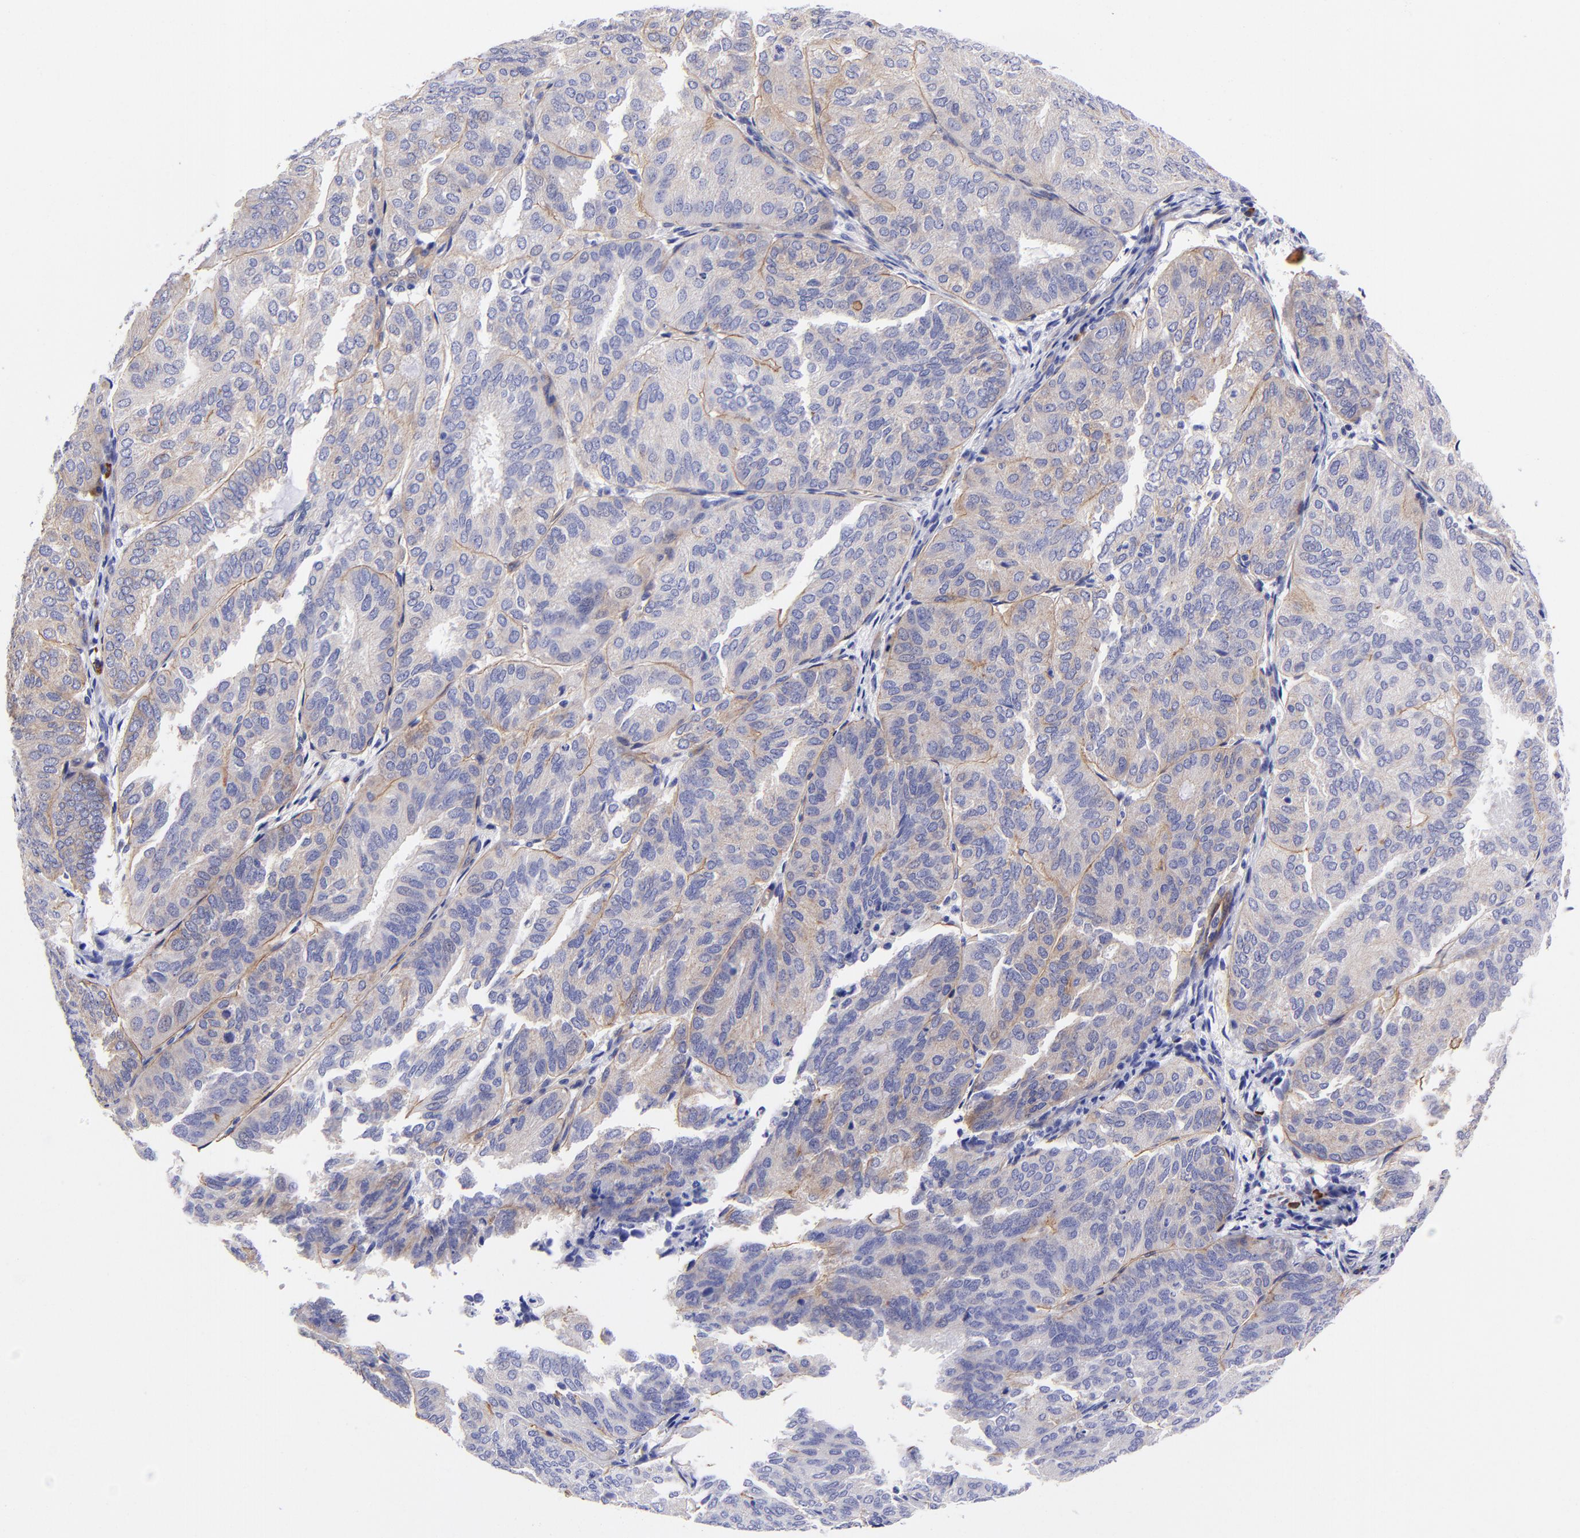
{"staining": {"intensity": "moderate", "quantity": "25%-75%", "location": "cytoplasmic/membranous"}, "tissue": "endometrial cancer", "cell_type": "Tumor cells", "image_type": "cancer", "snomed": [{"axis": "morphology", "description": "Adenocarcinoma, NOS"}, {"axis": "topography", "description": "Endometrium"}], "caption": "Protein analysis of endometrial cancer (adenocarcinoma) tissue demonstrates moderate cytoplasmic/membranous staining in approximately 25%-75% of tumor cells.", "gene": "PPFIBP1", "patient": {"sex": "female", "age": 59}}